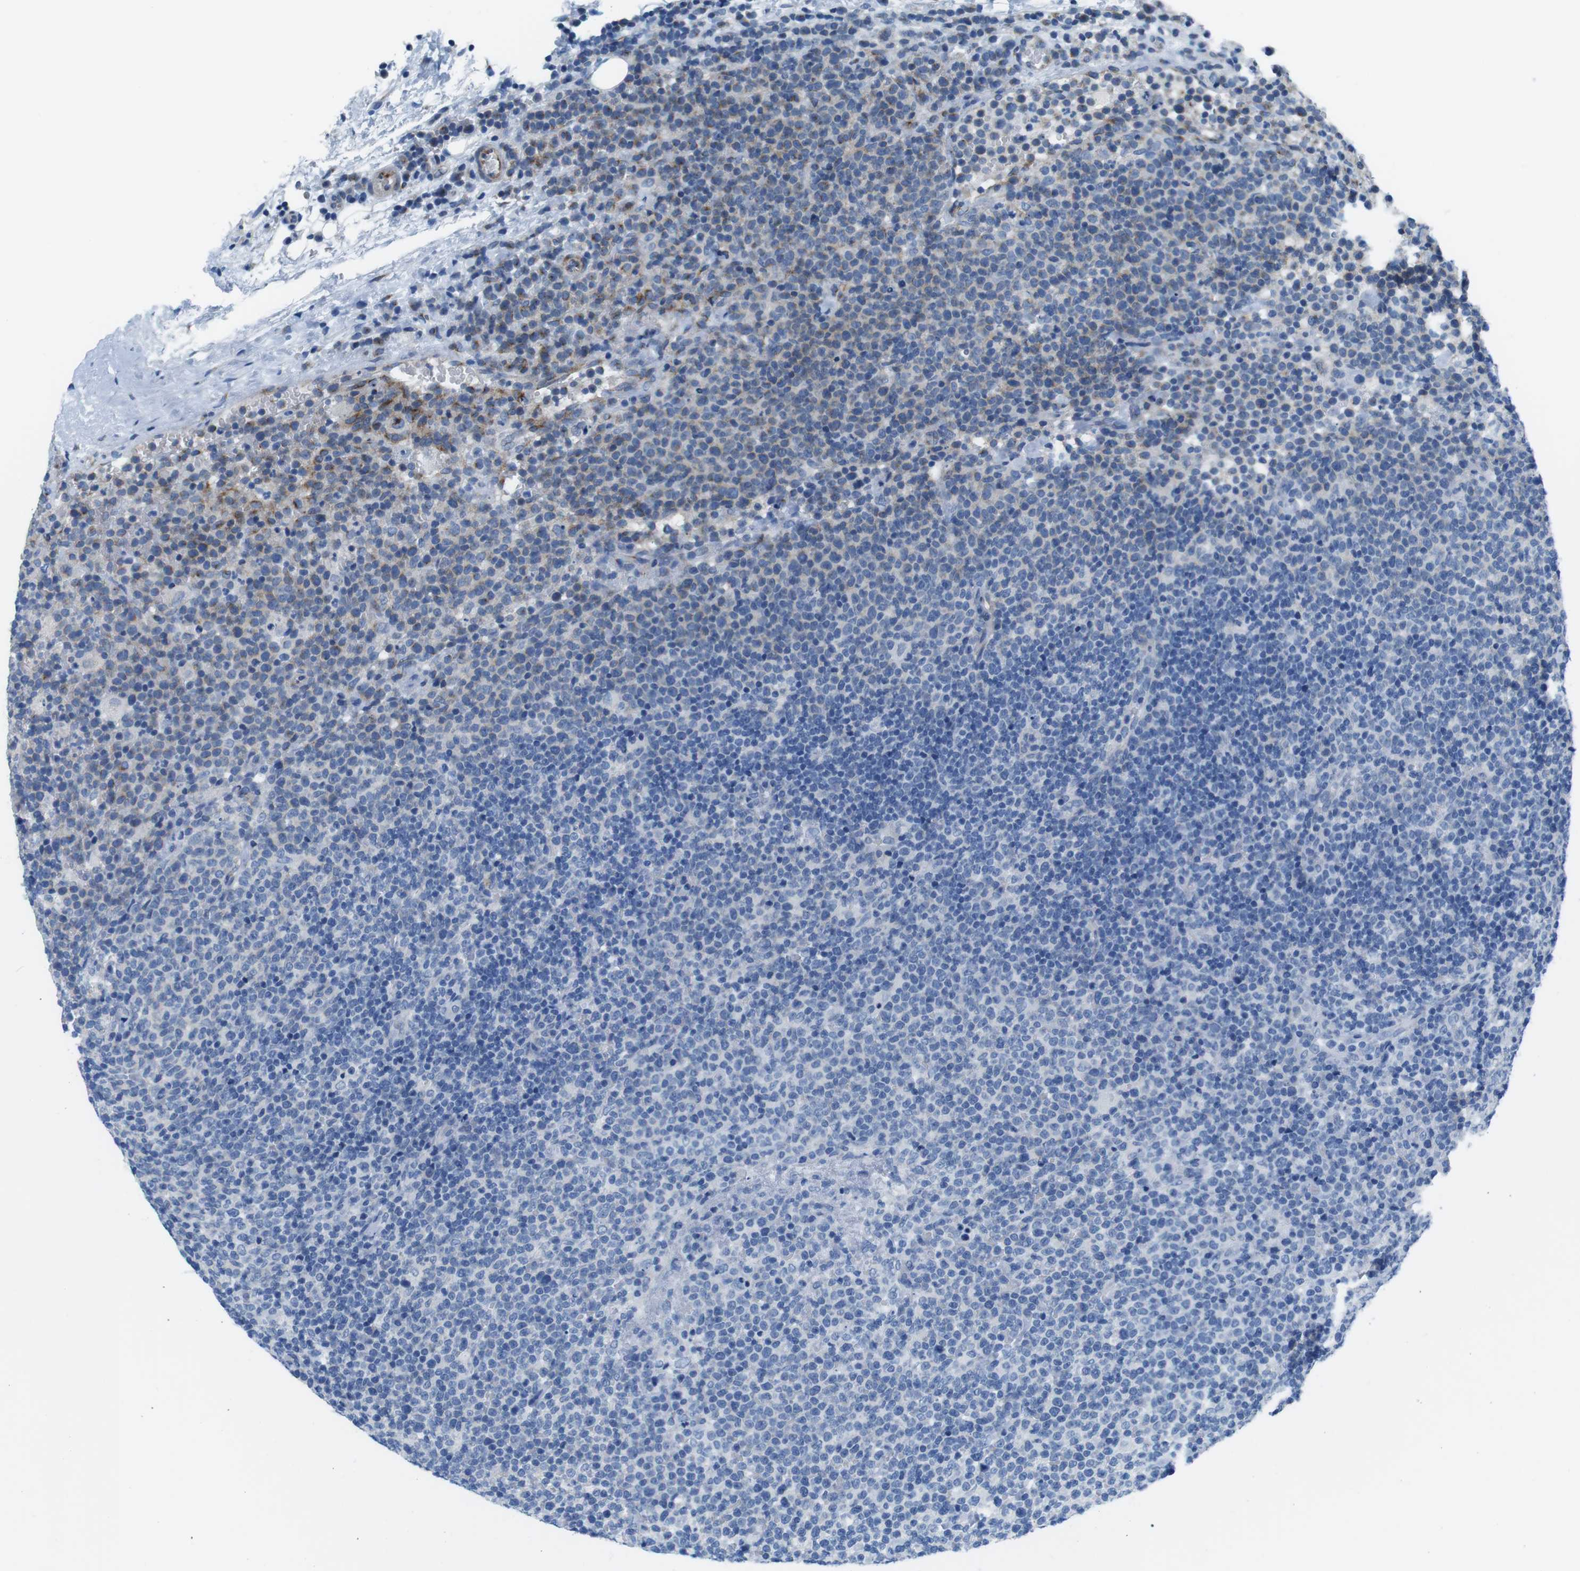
{"staining": {"intensity": "moderate", "quantity": "<25%", "location": "cytoplasmic/membranous"}, "tissue": "lymphoma", "cell_type": "Tumor cells", "image_type": "cancer", "snomed": [{"axis": "morphology", "description": "Malignant lymphoma, non-Hodgkin's type, High grade"}, {"axis": "topography", "description": "Lymph node"}], "caption": "Lymphoma tissue reveals moderate cytoplasmic/membranous staining in approximately <25% of tumor cells, visualized by immunohistochemistry.", "gene": "MUC2", "patient": {"sex": "male", "age": 61}}